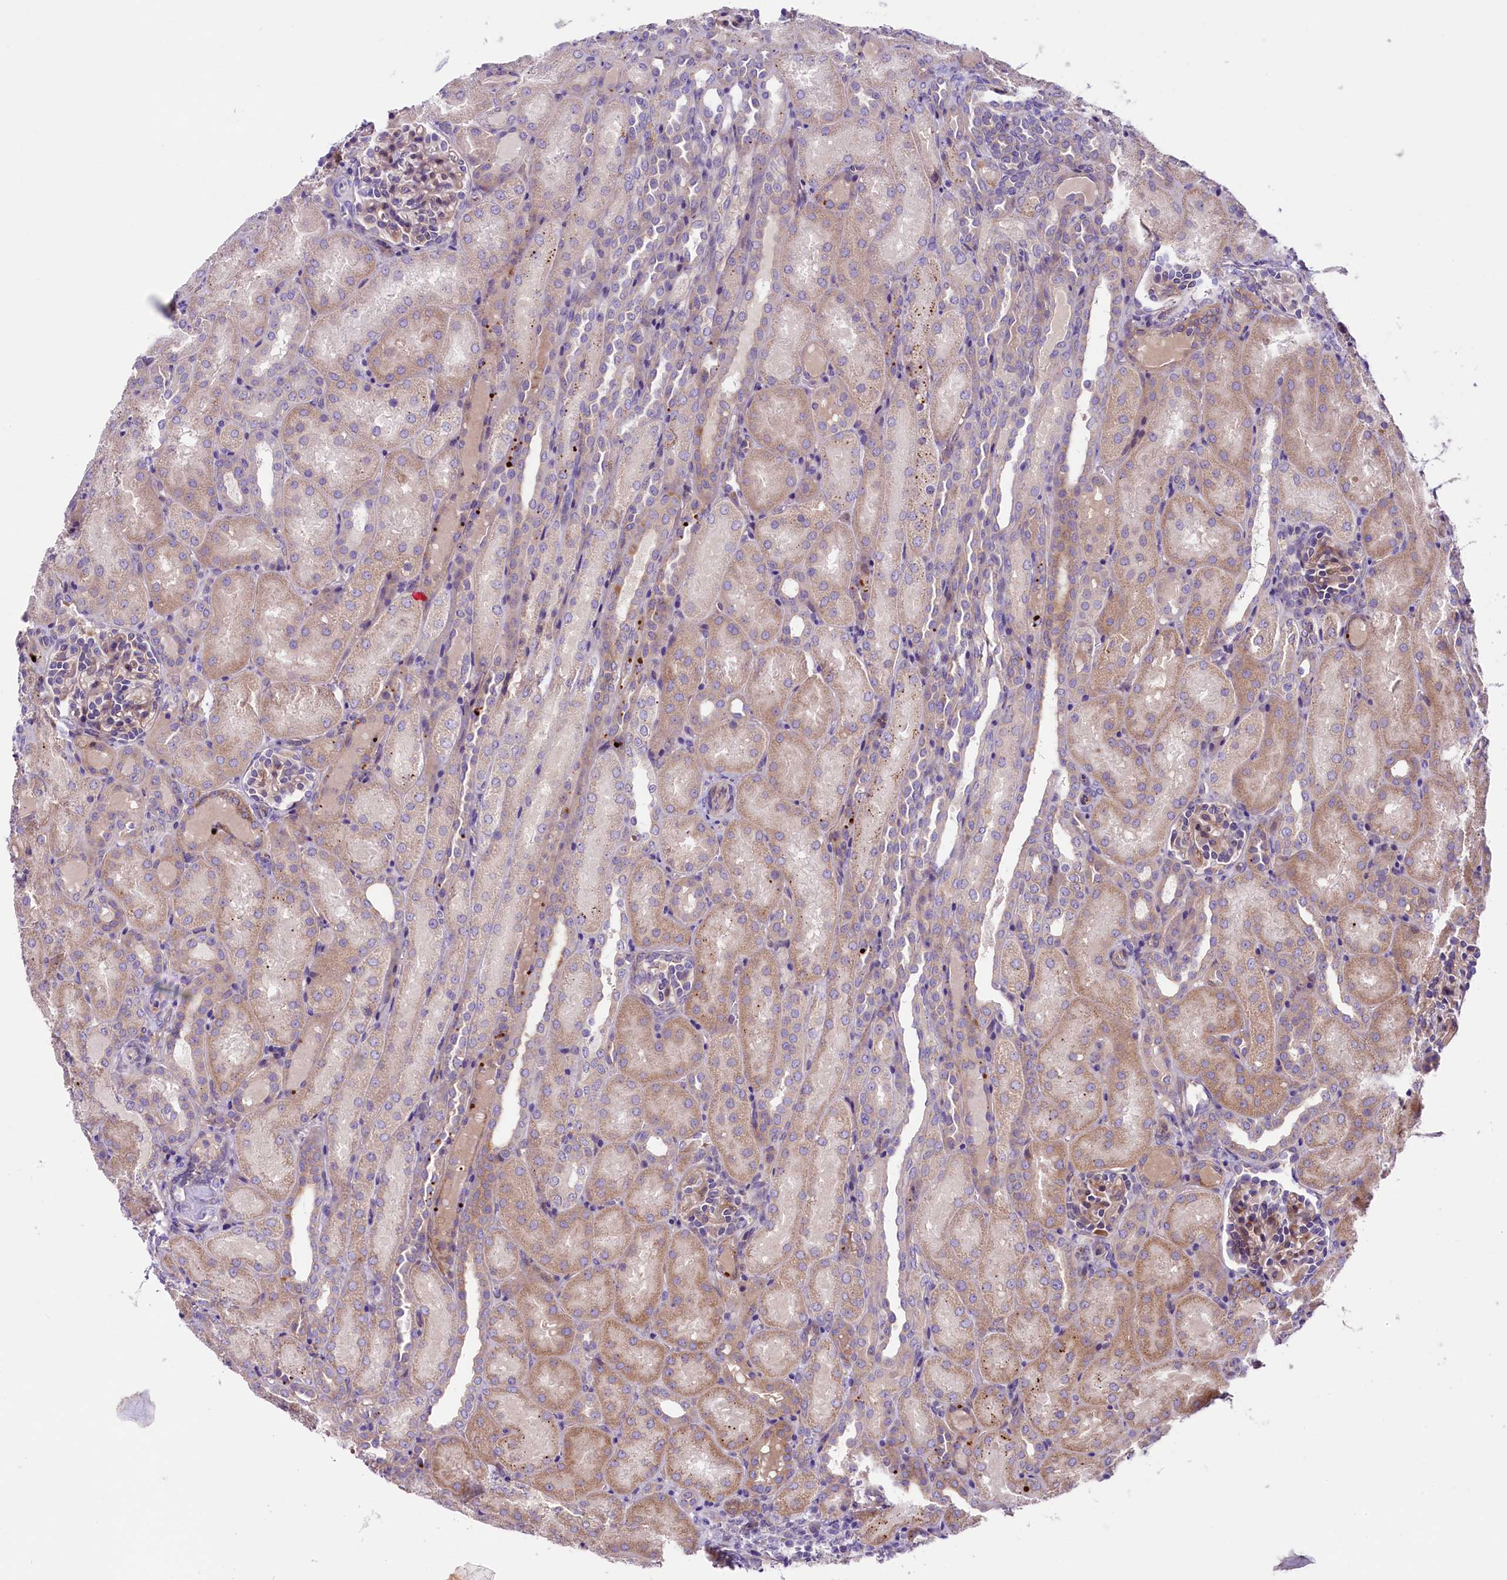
{"staining": {"intensity": "weak", "quantity": "25%-75%", "location": "cytoplasmic/membranous"}, "tissue": "kidney", "cell_type": "Cells in glomeruli", "image_type": "normal", "snomed": [{"axis": "morphology", "description": "Normal tissue, NOS"}, {"axis": "topography", "description": "Kidney"}], "caption": "IHC of unremarkable kidney shows low levels of weak cytoplasmic/membranous positivity in approximately 25%-75% of cells in glomeruli. Using DAB (brown) and hematoxylin (blue) stains, captured at high magnification using brightfield microscopy.", "gene": "CD99L2", "patient": {"sex": "male", "age": 1}}